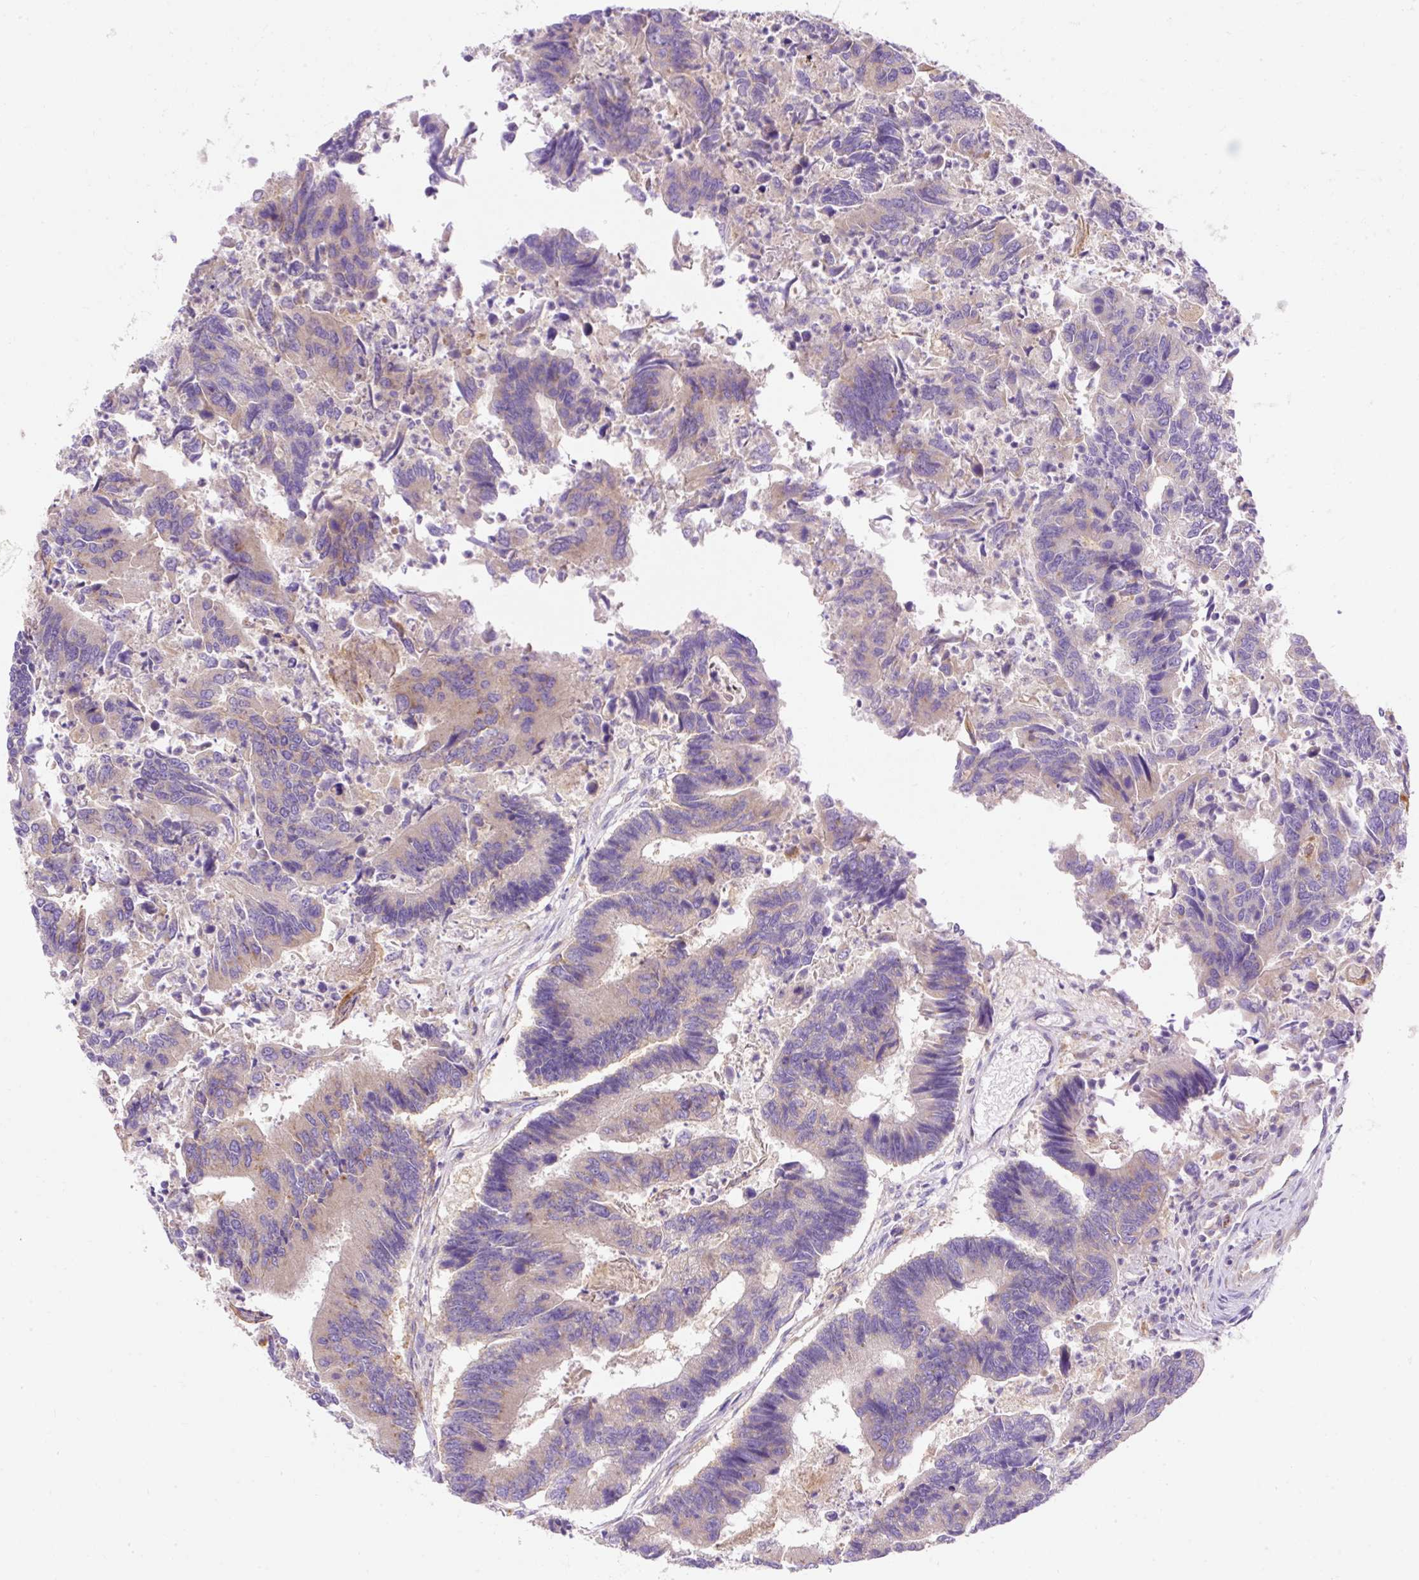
{"staining": {"intensity": "moderate", "quantity": "<25%", "location": "cytoplasmic/membranous"}, "tissue": "colorectal cancer", "cell_type": "Tumor cells", "image_type": "cancer", "snomed": [{"axis": "morphology", "description": "Adenocarcinoma, NOS"}, {"axis": "topography", "description": "Colon"}], "caption": "The immunohistochemical stain shows moderate cytoplasmic/membranous positivity in tumor cells of colorectal cancer tissue.", "gene": "OR4K15", "patient": {"sex": "female", "age": 67}}